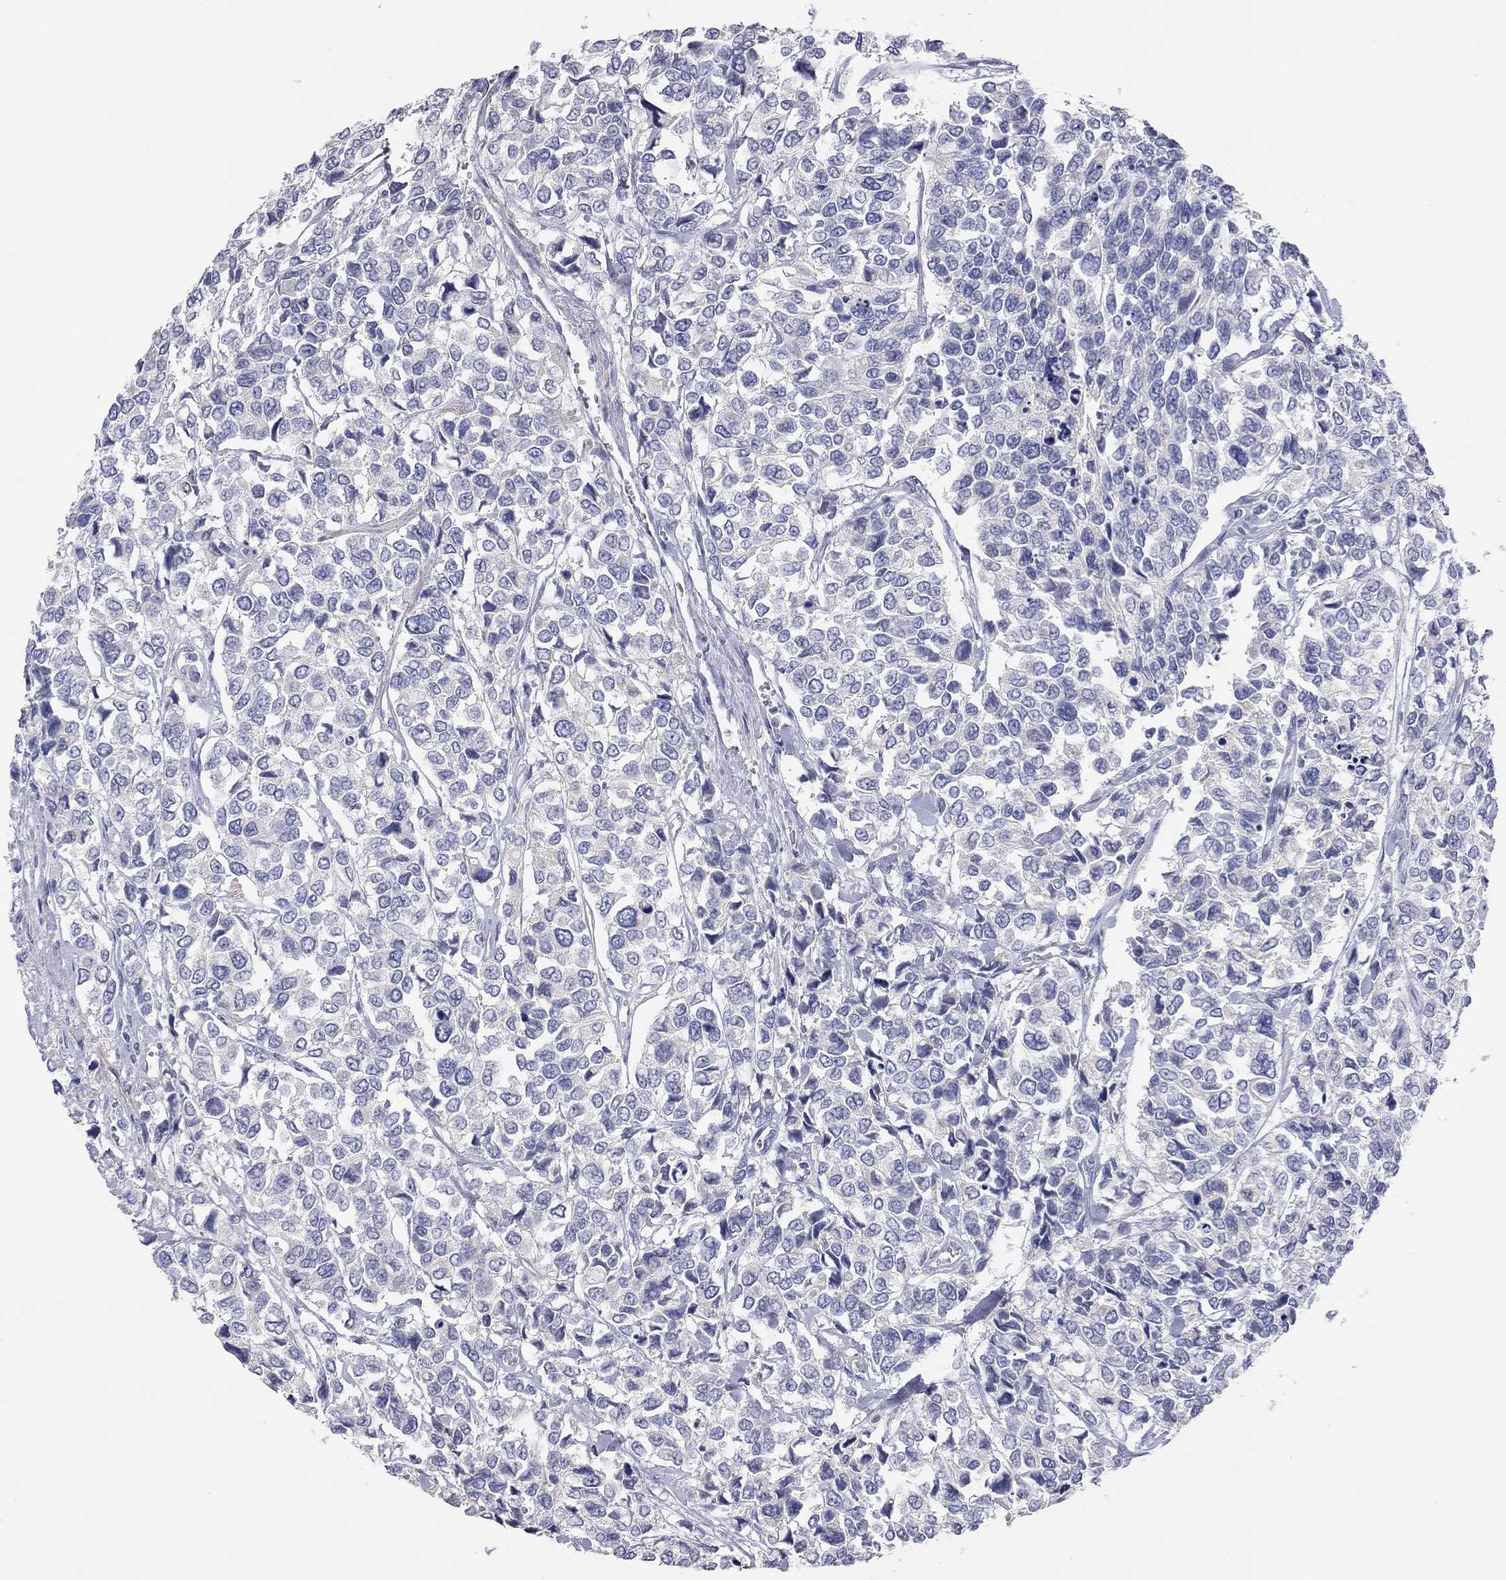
{"staining": {"intensity": "negative", "quantity": "none", "location": "none"}, "tissue": "urothelial cancer", "cell_type": "Tumor cells", "image_type": "cancer", "snomed": [{"axis": "morphology", "description": "Urothelial carcinoma, High grade"}, {"axis": "topography", "description": "Urinary bladder"}], "caption": "Tumor cells show no significant protein expression in urothelial cancer.", "gene": "PAPSS2", "patient": {"sex": "male", "age": 77}}